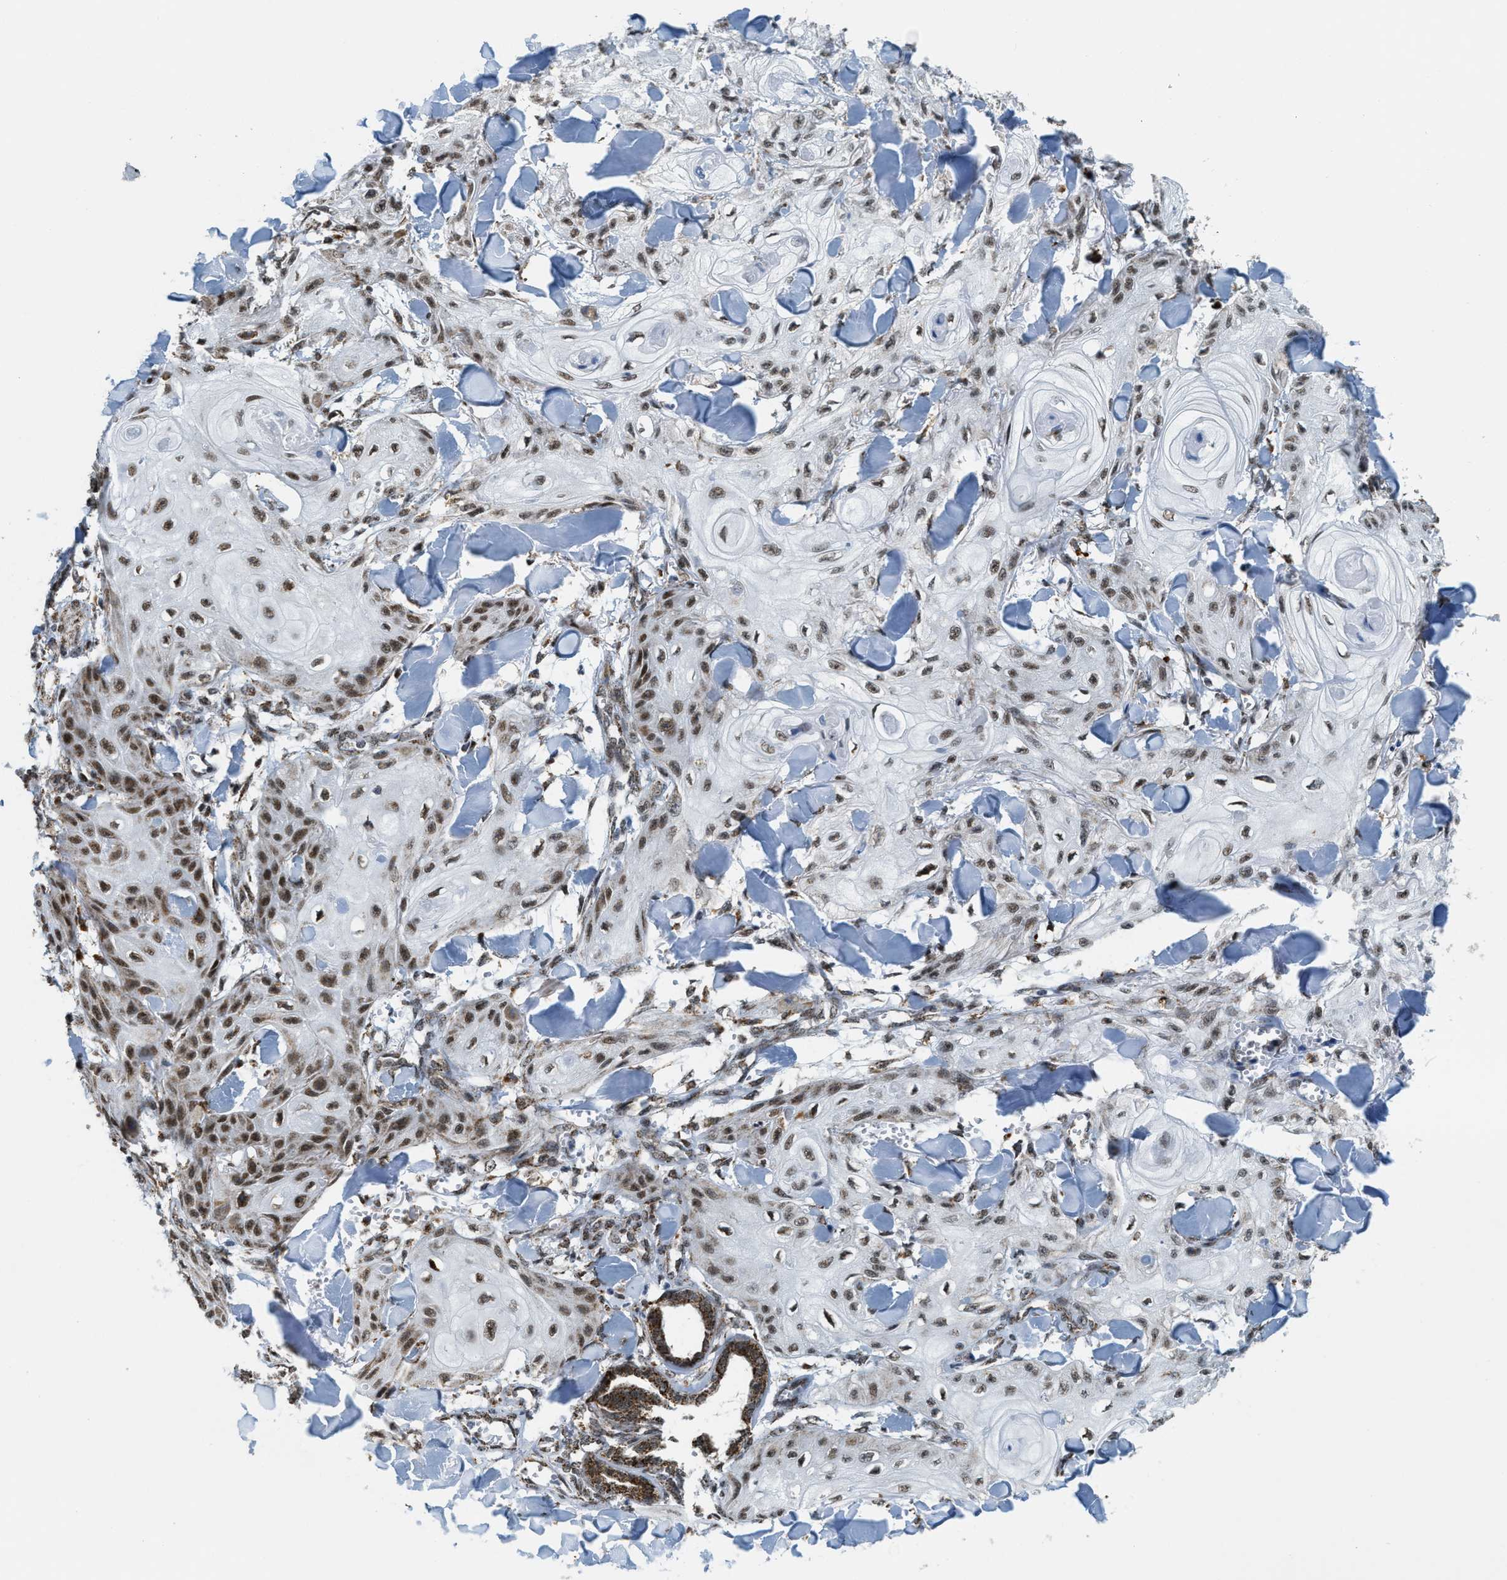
{"staining": {"intensity": "moderate", "quantity": ">75%", "location": "nuclear"}, "tissue": "skin cancer", "cell_type": "Tumor cells", "image_type": "cancer", "snomed": [{"axis": "morphology", "description": "Squamous cell carcinoma, NOS"}, {"axis": "topography", "description": "Skin"}], "caption": "Skin cancer (squamous cell carcinoma) stained with a brown dye displays moderate nuclear positive expression in about >75% of tumor cells.", "gene": "HIBADH", "patient": {"sex": "male", "age": 74}}